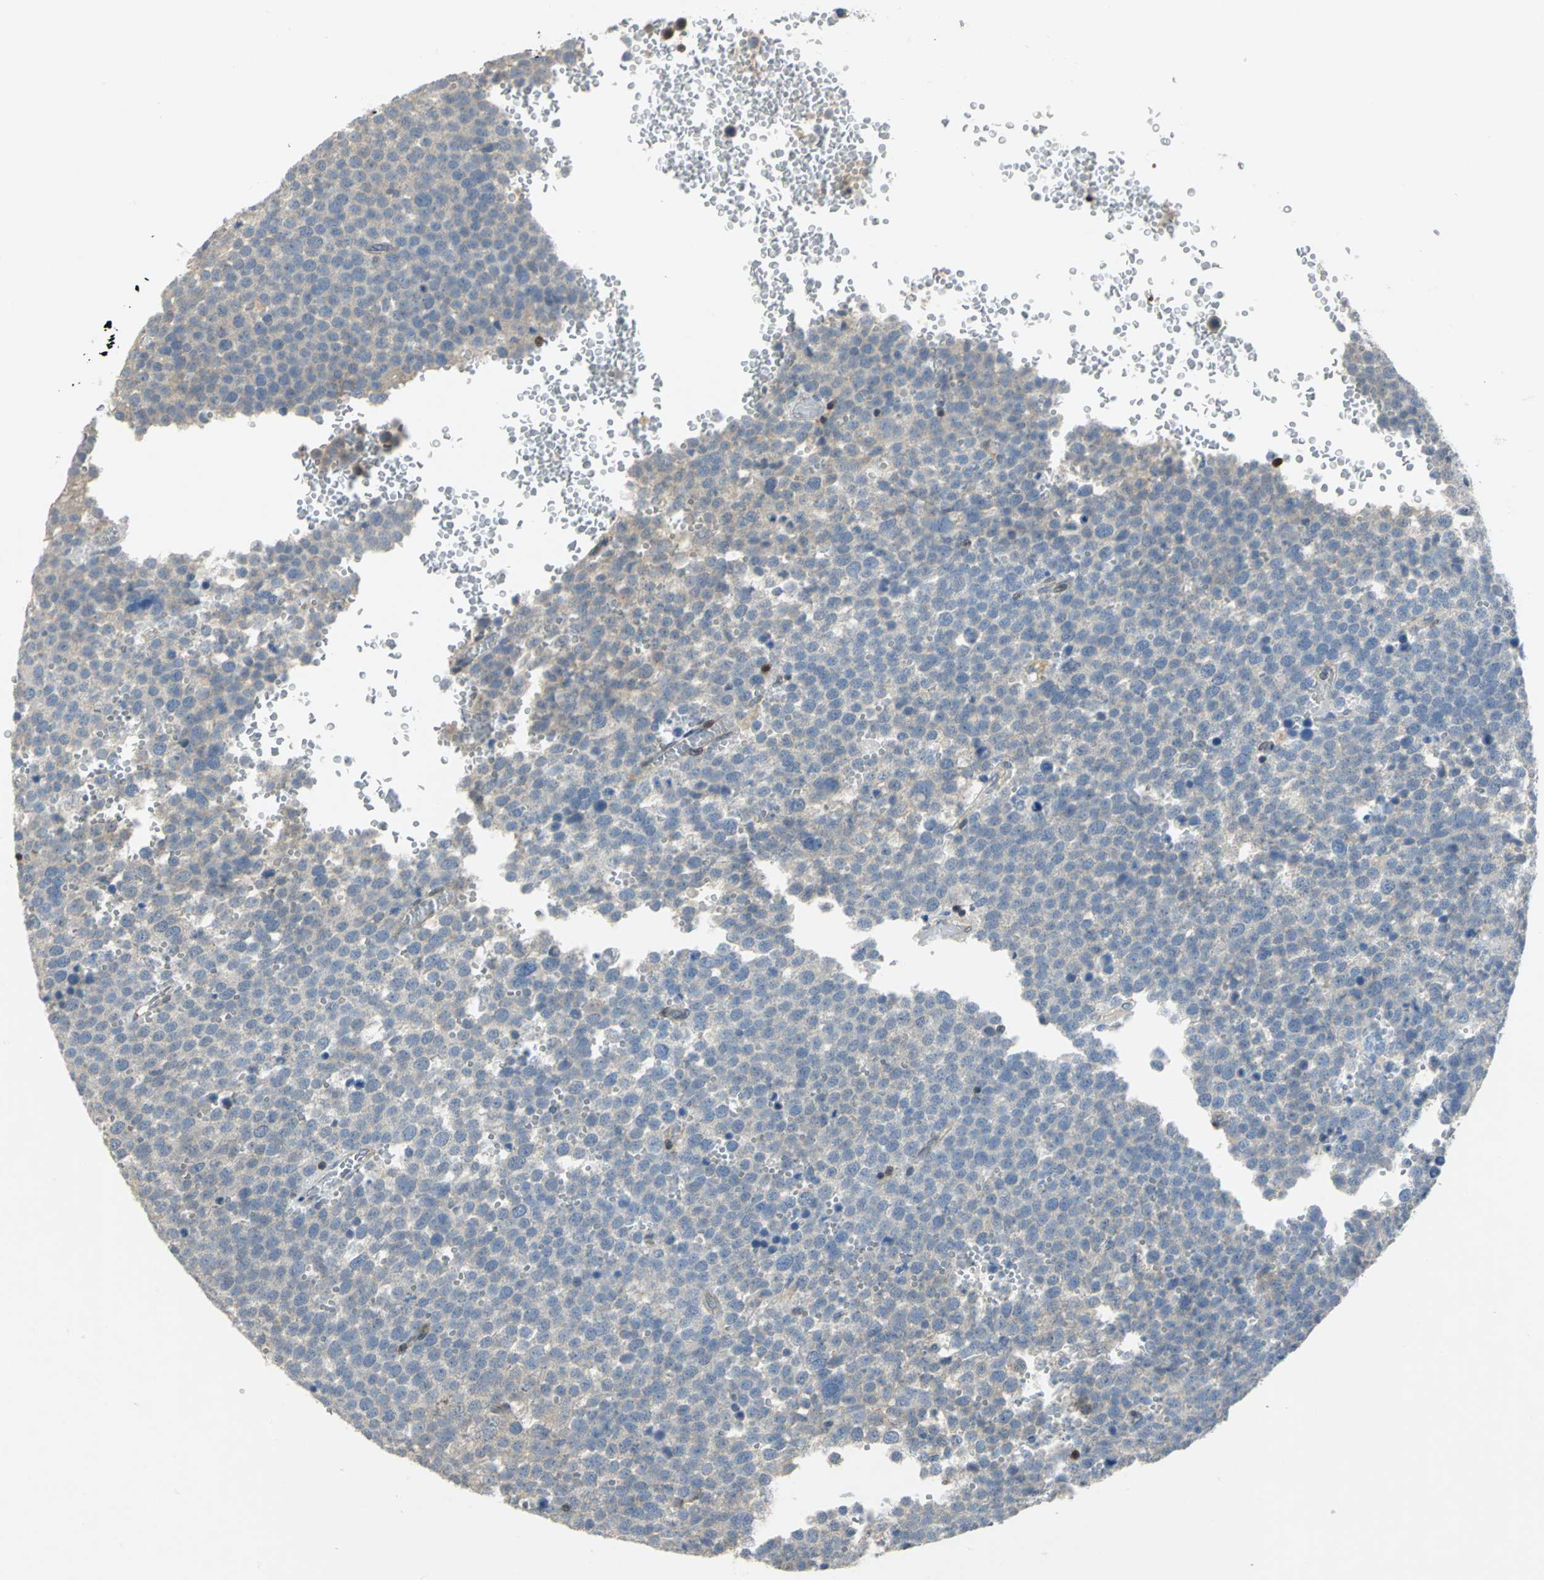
{"staining": {"intensity": "negative", "quantity": "none", "location": "none"}, "tissue": "testis cancer", "cell_type": "Tumor cells", "image_type": "cancer", "snomed": [{"axis": "morphology", "description": "Seminoma, NOS"}, {"axis": "topography", "description": "Testis"}], "caption": "High magnification brightfield microscopy of testis cancer (seminoma) stained with DAB (brown) and counterstained with hematoxylin (blue): tumor cells show no significant expression.", "gene": "PPIA", "patient": {"sex": "male", "age": 71}}